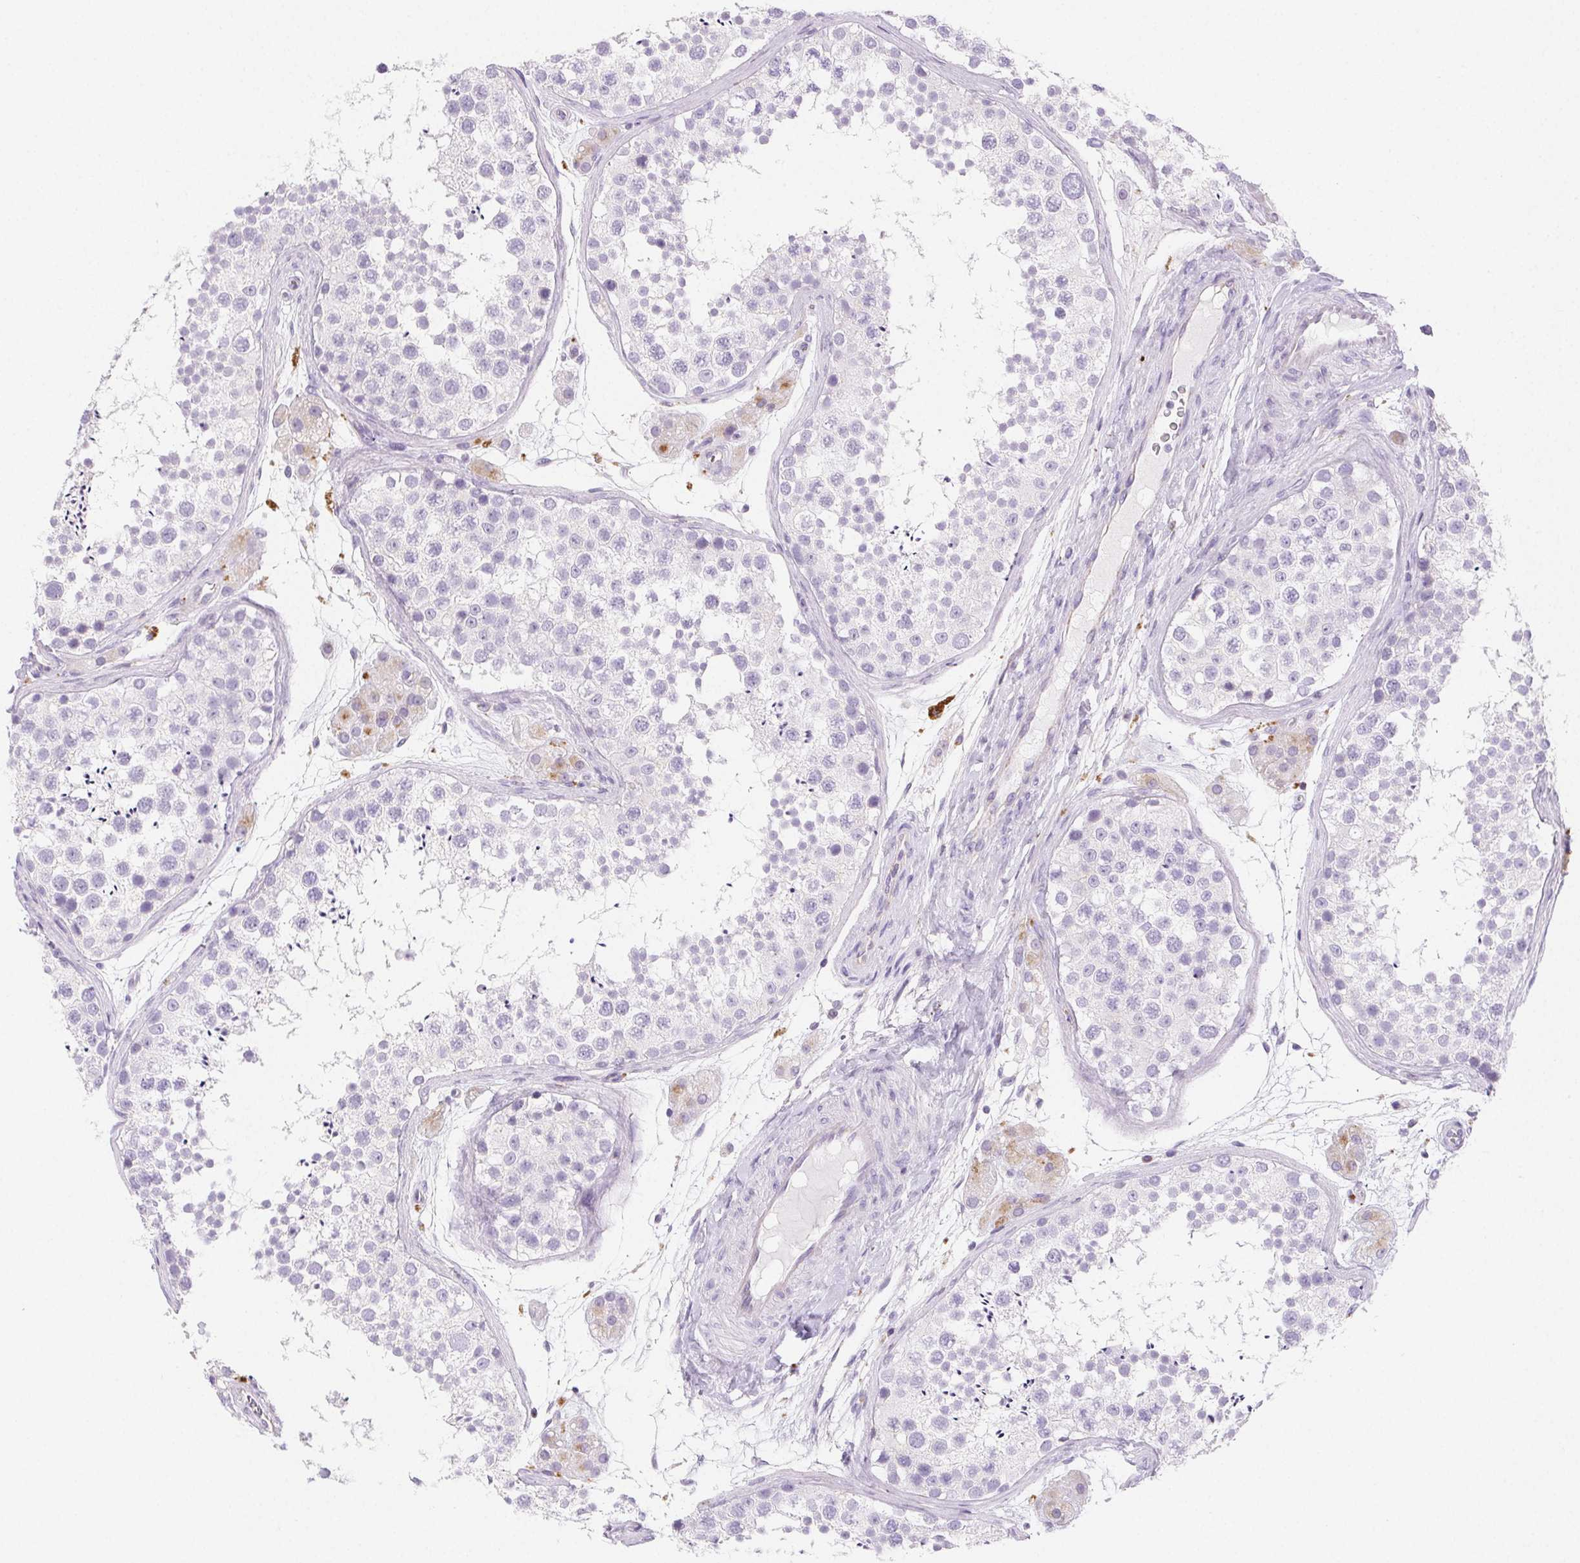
{"staining": {"intensity": "negative", "quantity": "none", "location": "none"}, "tissue": "testis", "cell_type": "Cells in seminiferous ducts", "image_type": "normal", "snomed": [{"axis": "morphology", "description": "Normal tissue, NOS"}, {"axis": "topography", "description": "Testis"}], "caption": "Protein analysis of benign testis demonstrates no significant staining in cells in seminiferous ducts.", "gene": "LIPA", "patient": {"sex": "male", "age": 41}}